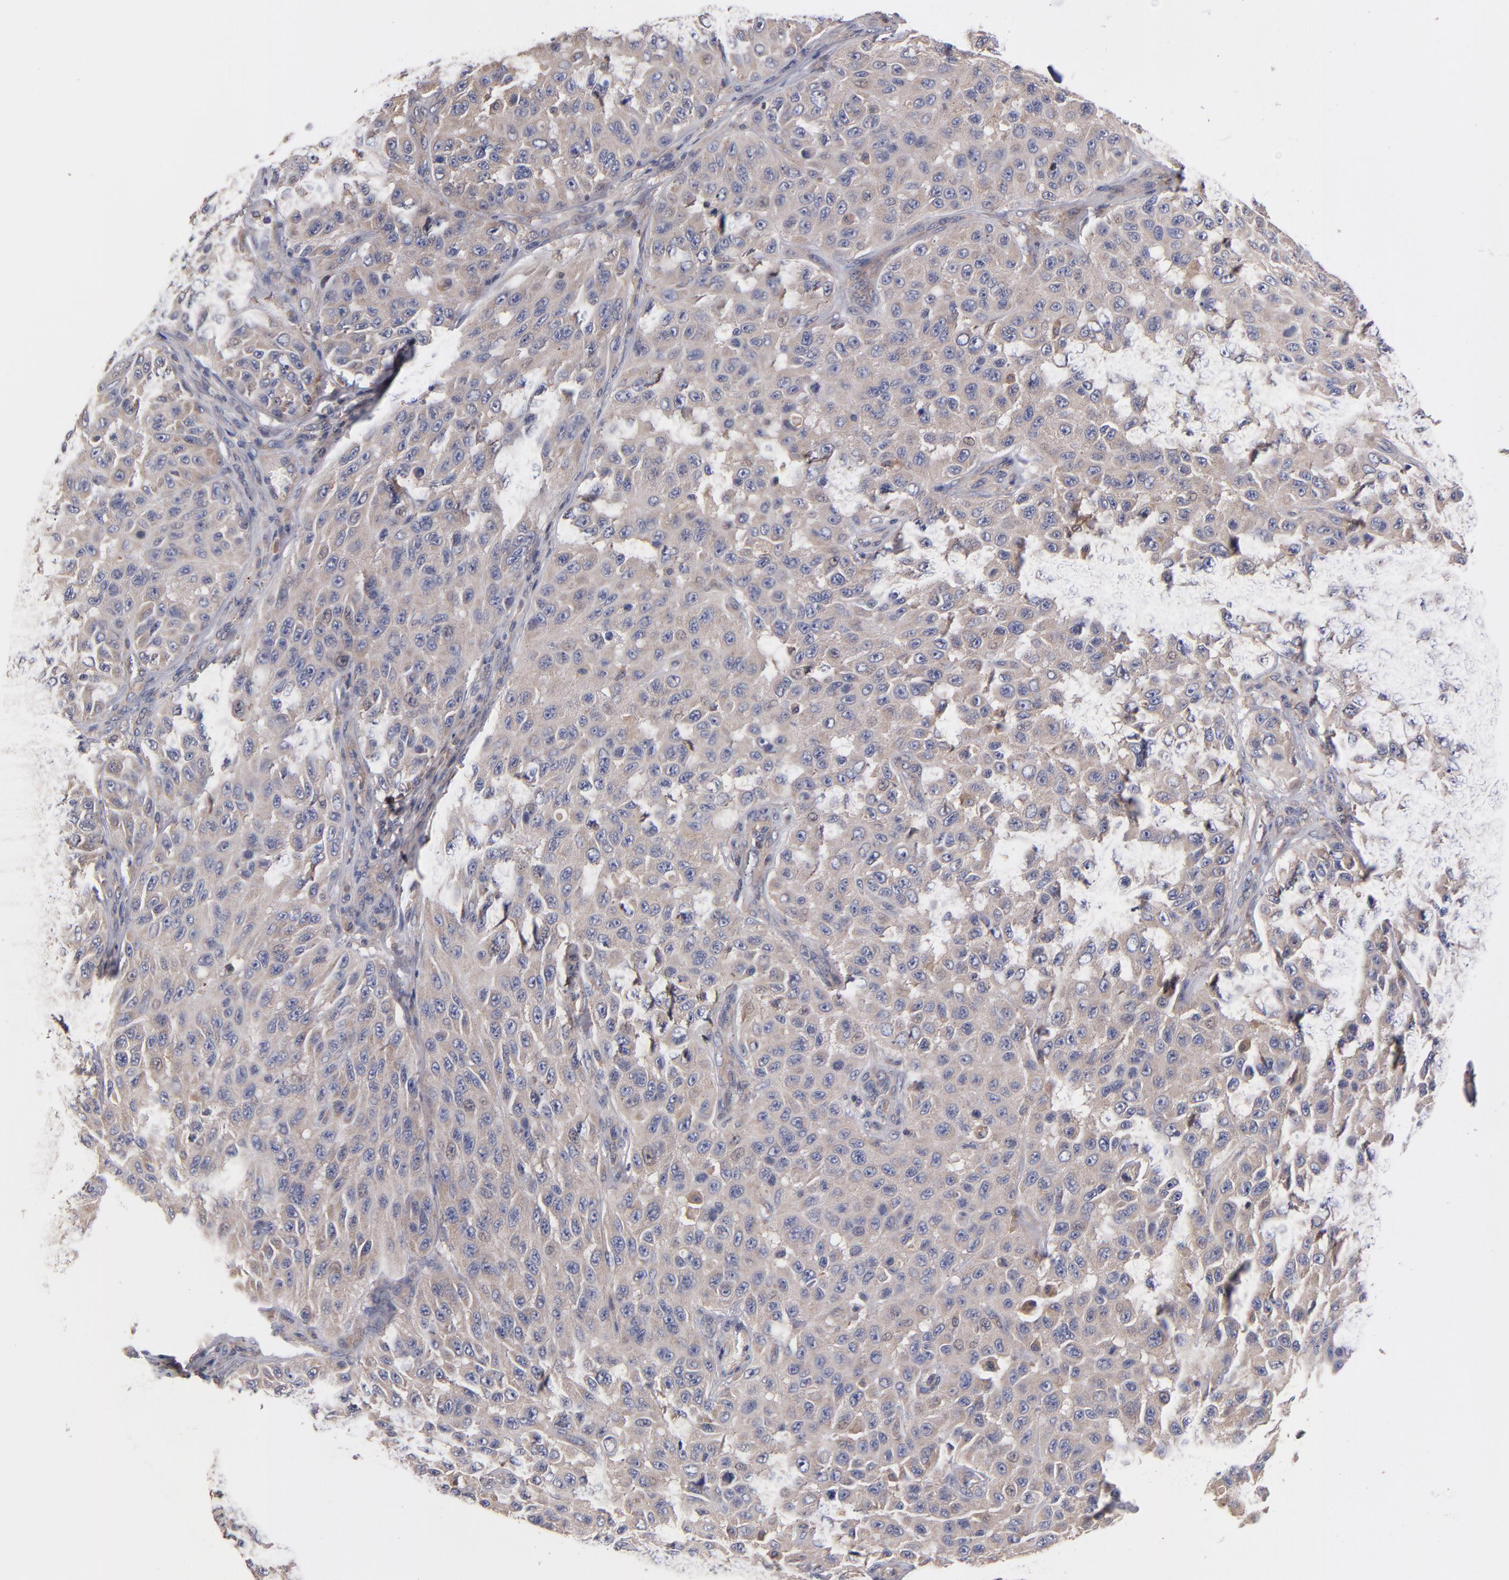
{"staining": {"intensity": "weak", "quantity": ">75%", "location": "cytoplasmic/membranous"}, "tissue": "melanoma", "cell_type": "Tumor cells", "image_type": "cancer", "snomed": [{"axis": "morphology", "description": "Malignant melanoma, NOS"}, {"axis": "topography", "description": "Skin"}], "caption": "Brown immunohistochemical staining in human melanoma reveals weak cytoplasmic/membranous positivity in about >75% of tumor cells.", "gene": "DACT1", "patient": {"sex": "male", "age": 30}}